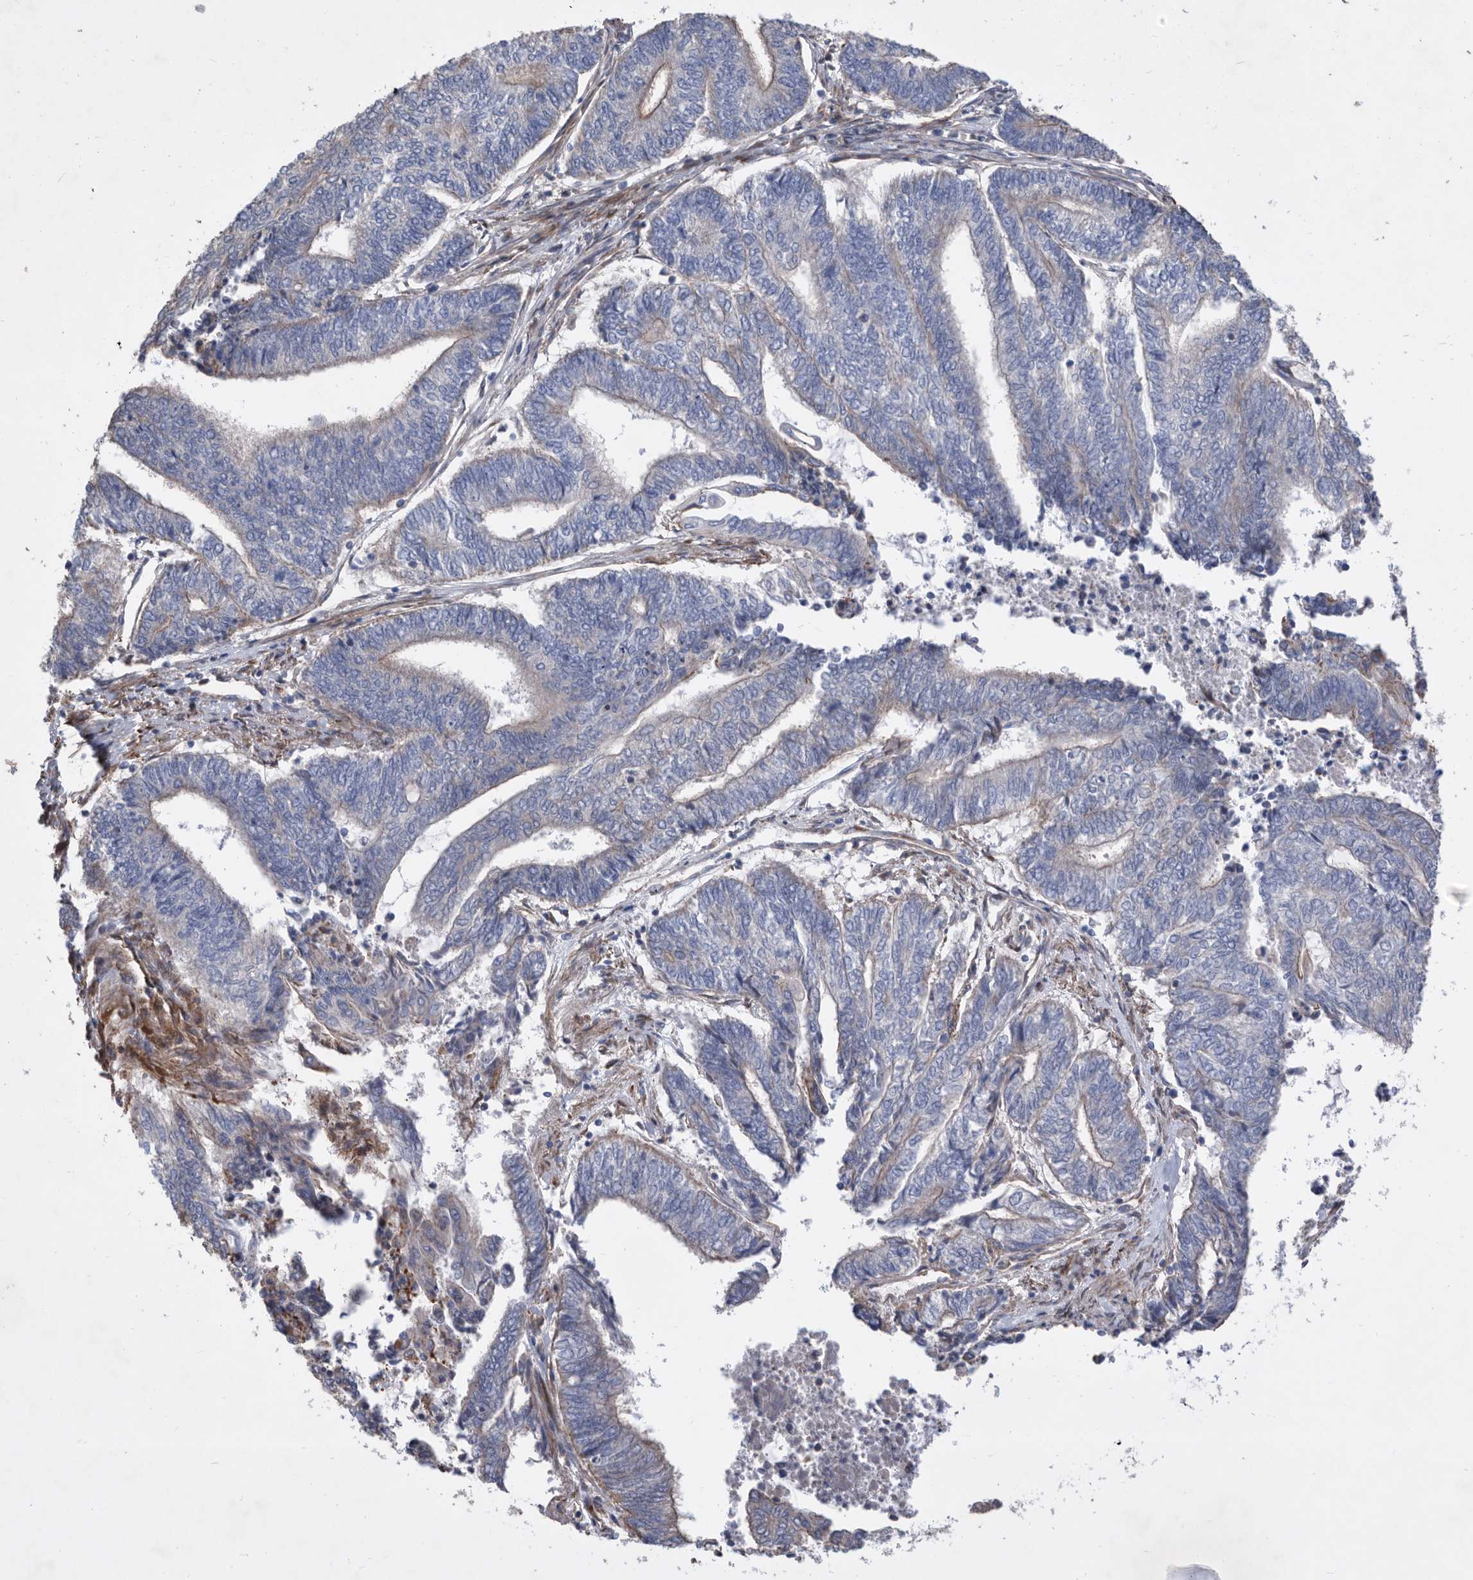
{"staining": {"intensity": "negative", "quantity": "none", "location": "none"}, "tissue": "endometrial cancer", "cell_type": "Tumor cells", "image_type": "cancer", "snomed": [{"axis": "morphology", "description": "Adenocarcinoma, NOS"}, {"axis": "topography", "description": "Uterus"}, {"axis": "topography", "description": "Endometrium"}], "caption": "Adenocarcinoma (endometrial) was stained to show a protein in brown. There is no significant expression in tumor cells.", "gene": "ATP13A3", "patient": {"sex": "female", "age": 70}}